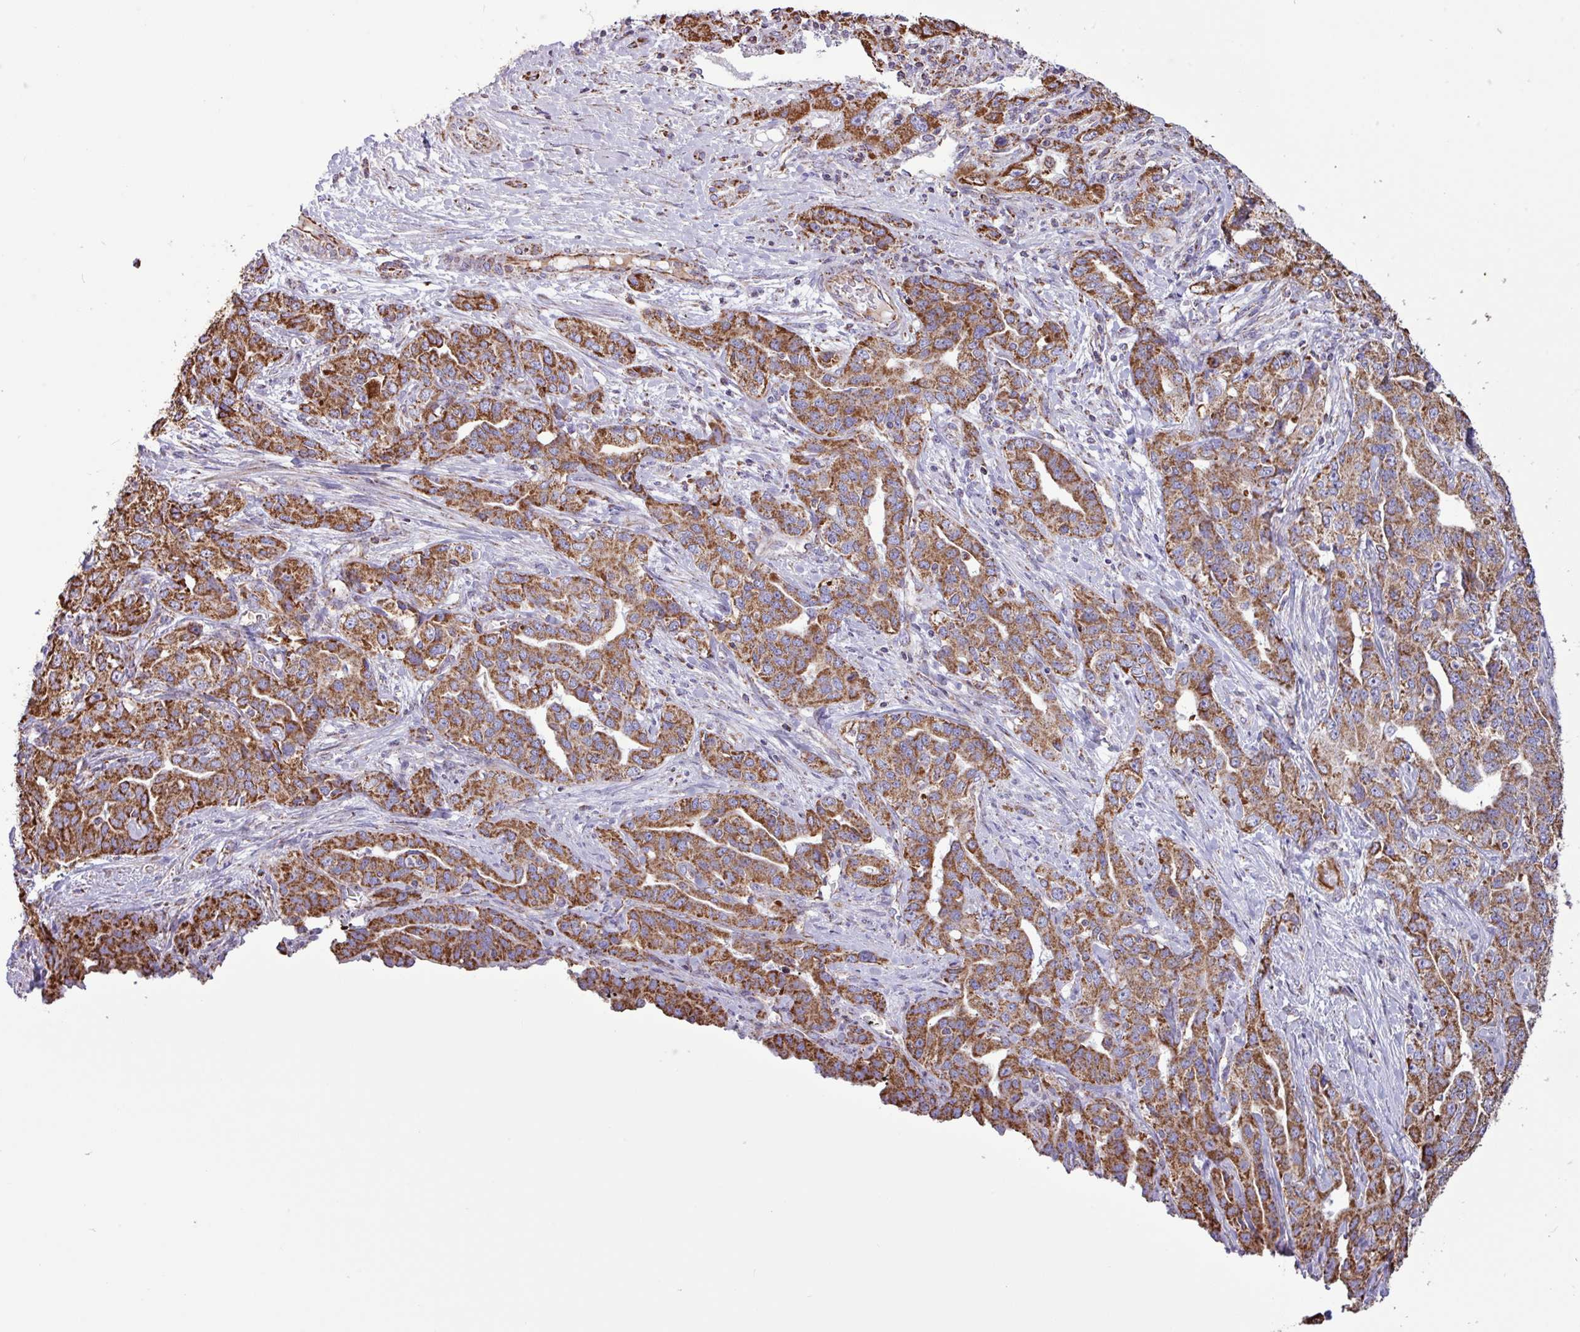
{"staining": {"intensity": "strong", "quantity": ">75%", "location": "cytoplasmic/membranous"}, "tissue": "liver cancer", "cell_type": "Tumor cells", "image_type": "cancer", "snomed": [{"axis": "morphology", "description": "Cholangiocarcinoma"}, {"axis": "topography", "description": "Liver"}], "caption": "Brown immunohistochemical staining in human liver cholangiocarcinoma displays strong cytoplasmic/membranous staining in about >75% of tumor cells. (brown staining indicates protein expression, while blue staining denotes nuclei).", "gene": "RTL3", "patient": {"sex": "male", "age": 59}}